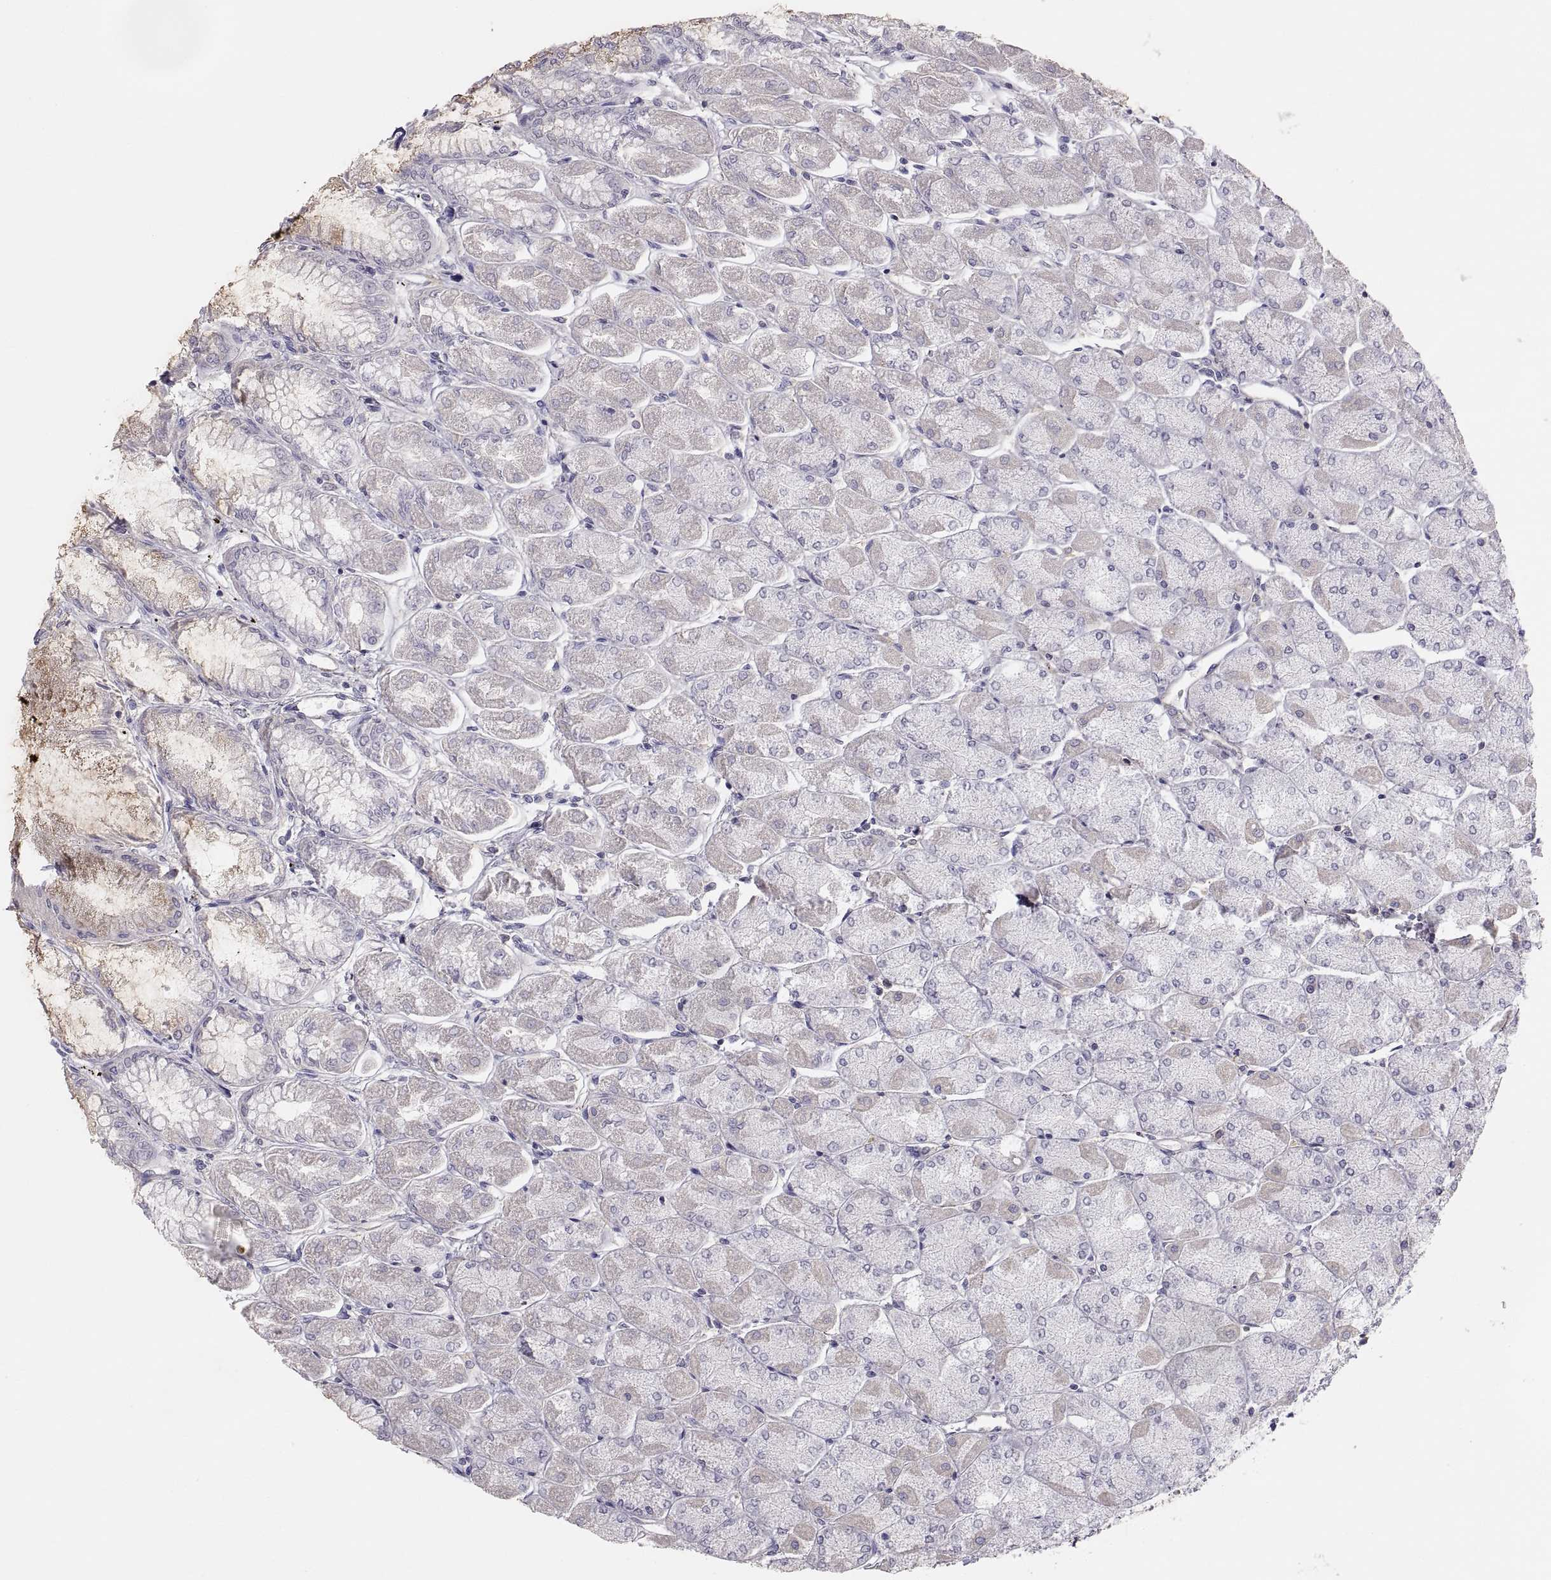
{"staining": {"intensity": "weak", "quantity": "25%-75%", "location": "cytoplasmic/membranous"}, "tissue": "stomach", "cell_type": "Glandular cells", "image_type": "normal", "snomed": [{"axis": "morphology", "description": "Normal tissue, NOS"}, {"axis": "topography", "description": "Stomach, upper"}], "caption": "This is a histology image of IHC staining of benign stomach, which shows weak expression in the cytoplasmic/membranous of glandular cells.", "gene": "RALB", "patient": {"sex": "male", "age": 60}}